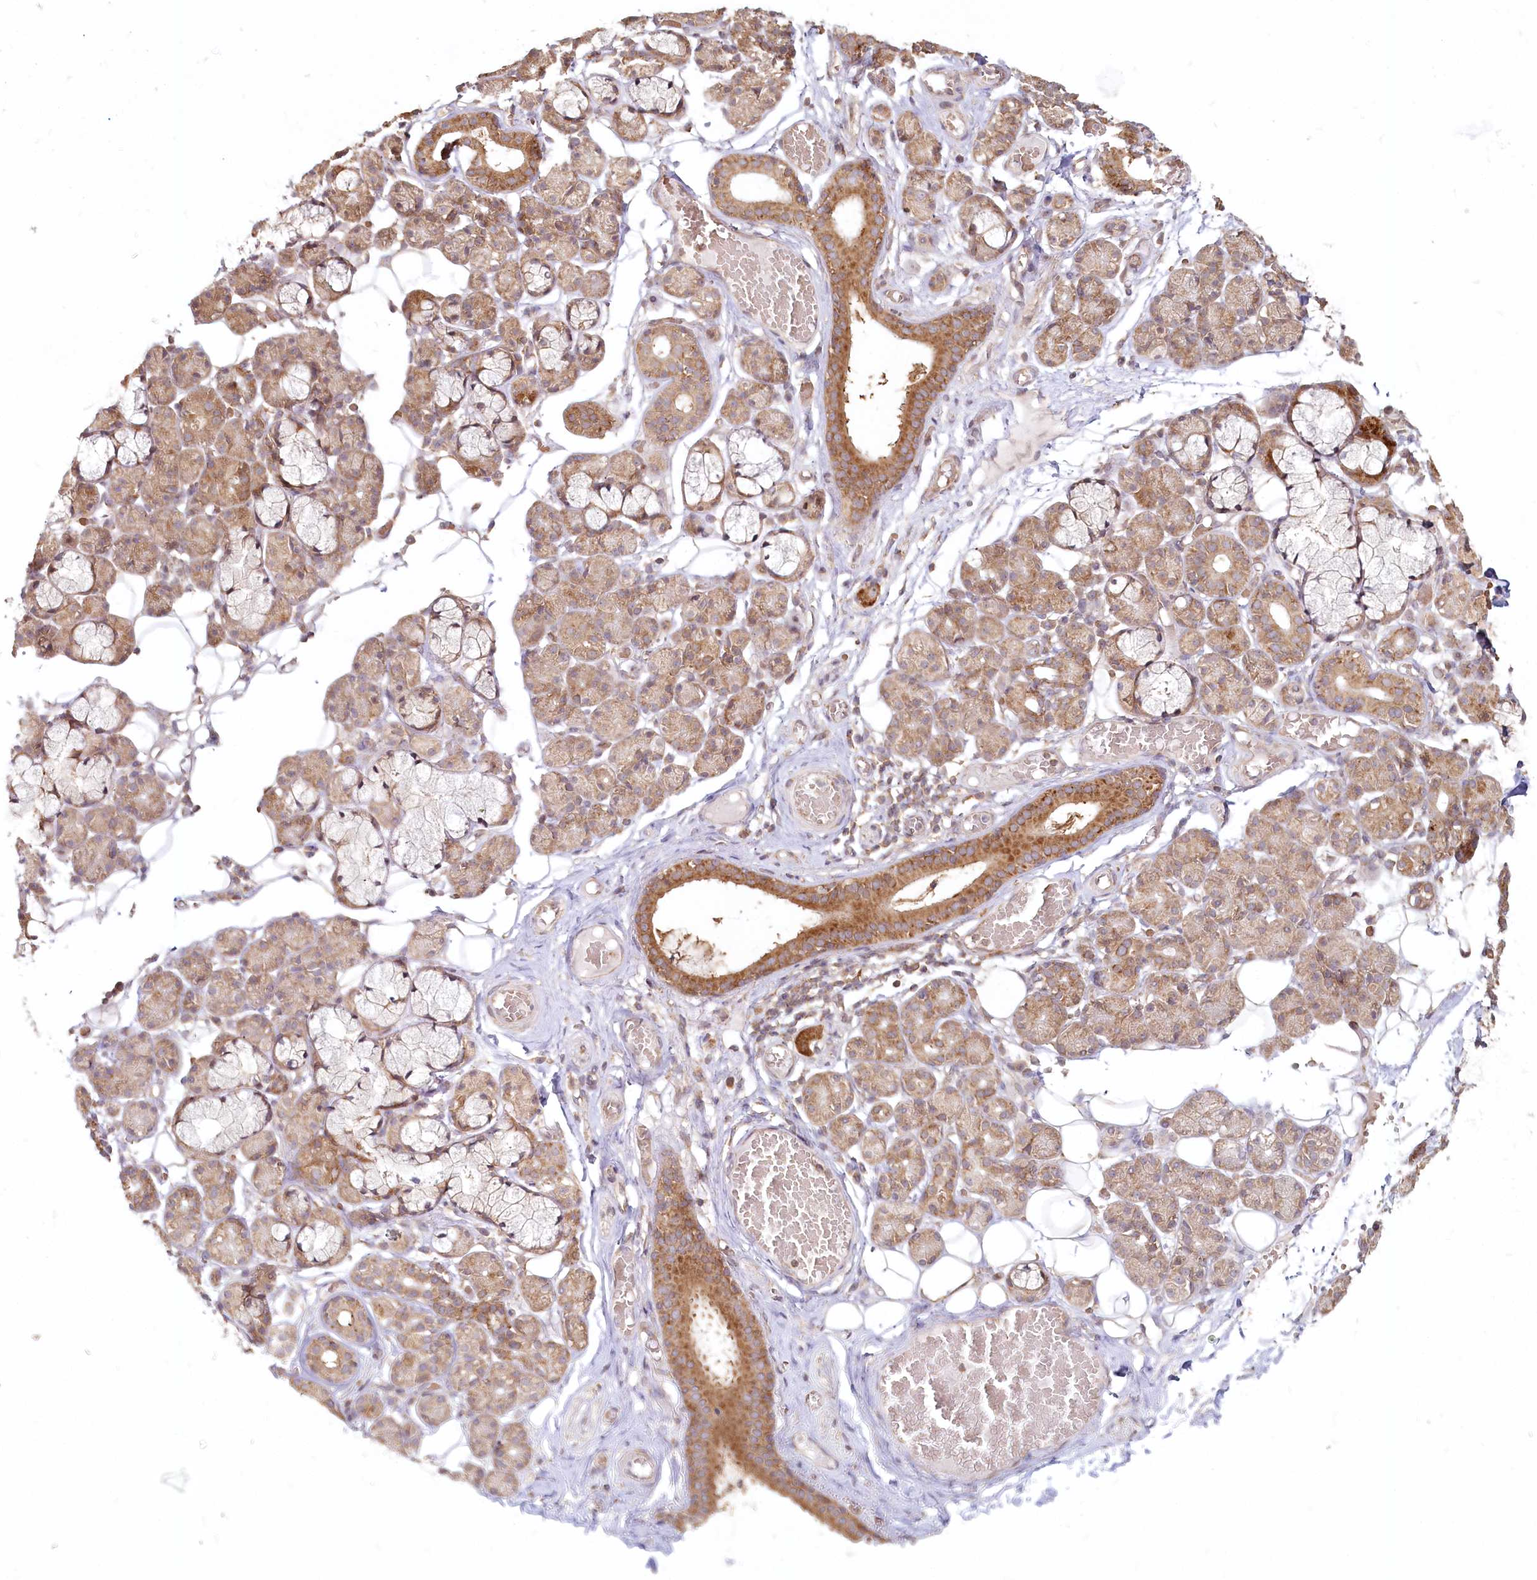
{"staining": {"intensity": "moderate", "quantity": "25%-75%", "location": "cytoplasmic/membranous"}, "tissue": "salivary gland", "cell_type": "Glandular cells", "image_type": "normal", "snomed": [{"axis": "morphology", "description": "Normal tissue, NOS"}, {"axis": "topography", "description": "Salivary gland"}], "caption": "A photomicrograph of human salivary gland stained for a protein shows moderate cytoplasmic/membranous brown staining in glandular cells. The staining is performed using DAB brown chromogen to label protein expression. The nuclei are counter-stained blue using hematoxylin.", "gene": "OTUD4", "patient": {"sex": "male", "age": 63}}